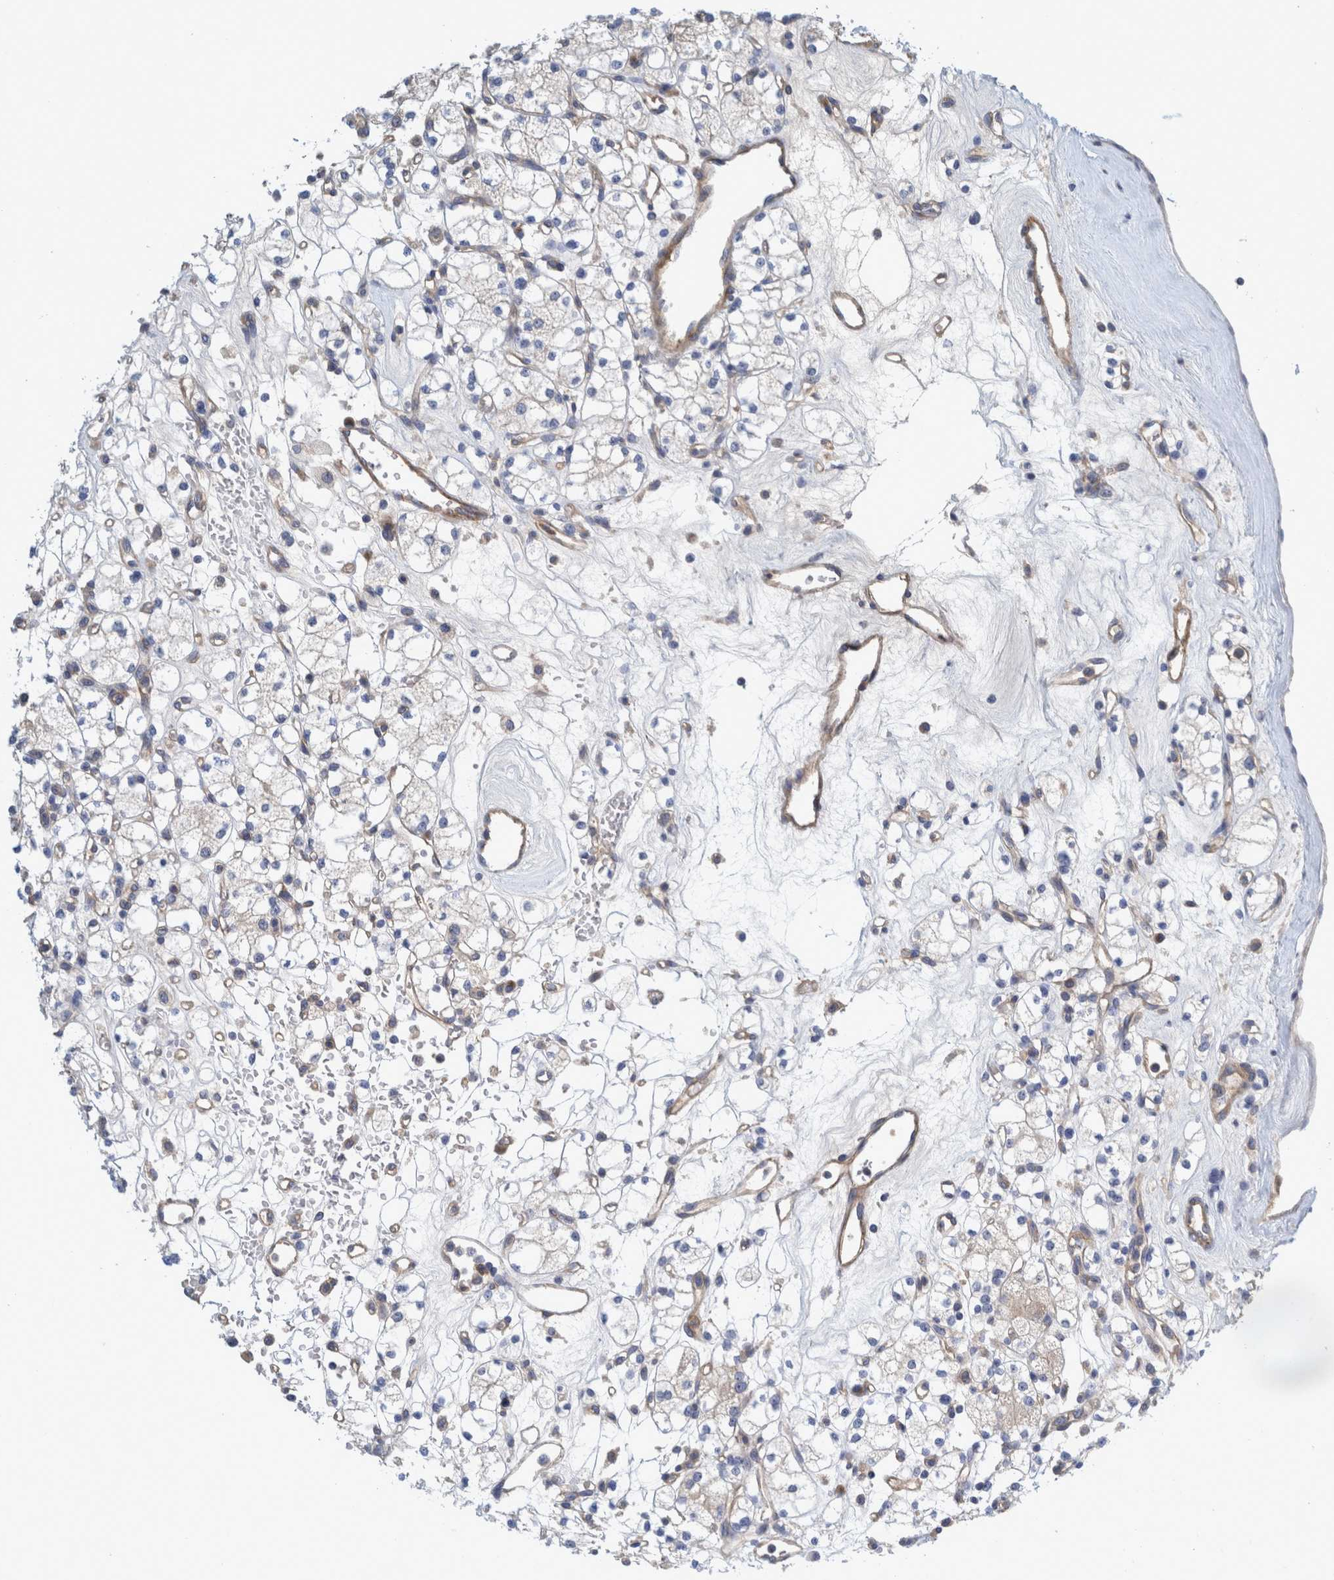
{"staining": {"intensity": "negative", "quantity": "none", "location": "none"}, "tissue": "renal cancer", "cell_type": "Tumor cells", "image_type": "cancer", "snomed": [{"axis": "morphology", "description": "Adenocarcinoma, NOS"}, {"axis": "topography", "description": "Kidney"}], "caption": "Renal adenocarcinoma stained for a protein using immunohistochemistry (IHC) reveals no staining tumor cells.", "gene": "ZNF324B", "patient": {"sex": "male", "age": 77}}